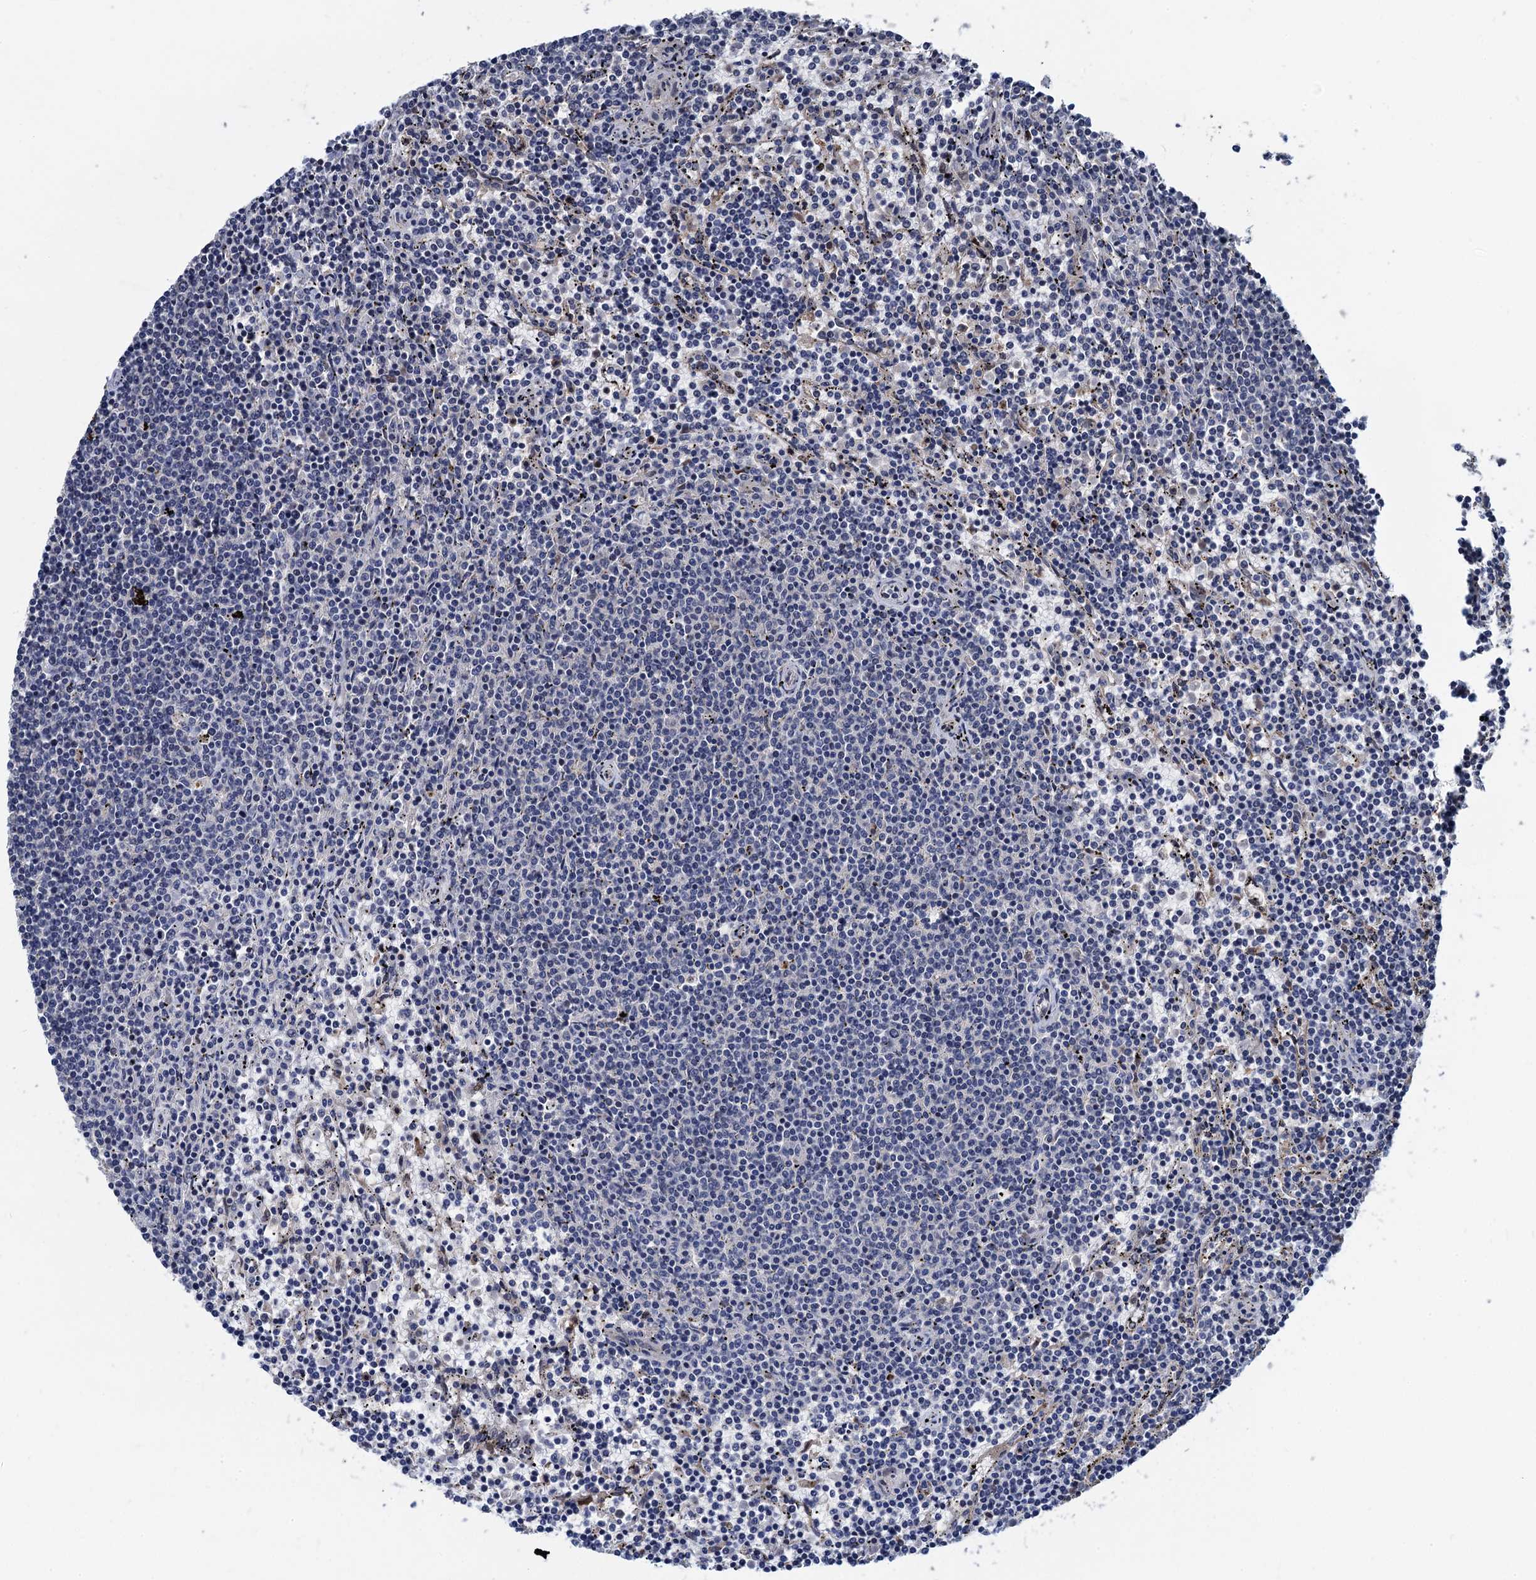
{"staining": {"intensity": "negative", "quantity": "none", "location": "none"}, "tissue": "lymphoma", "cell_type": "Tumor cells", "image_type": "cancer", "snomed": [{"axis": "morphology", "description": "Malignant lymphoma, non-Hodgkin's type, Low grade"}, {"axis": "topography", "description": "Spleen"}], "caption": "Immunohistochemistry image of malignant lymphoma, non-Hodgkin's type (low-grade) stained for a protein (brown), which displays no positivity in tumor cells. (Brightfield microscopy of DAB (3,3'-diaminobenzidine) immunohistochemistry (IHC) at high magnification).", "gene": "TSEN34", "patient": {"sex": "female", "age": 50}}